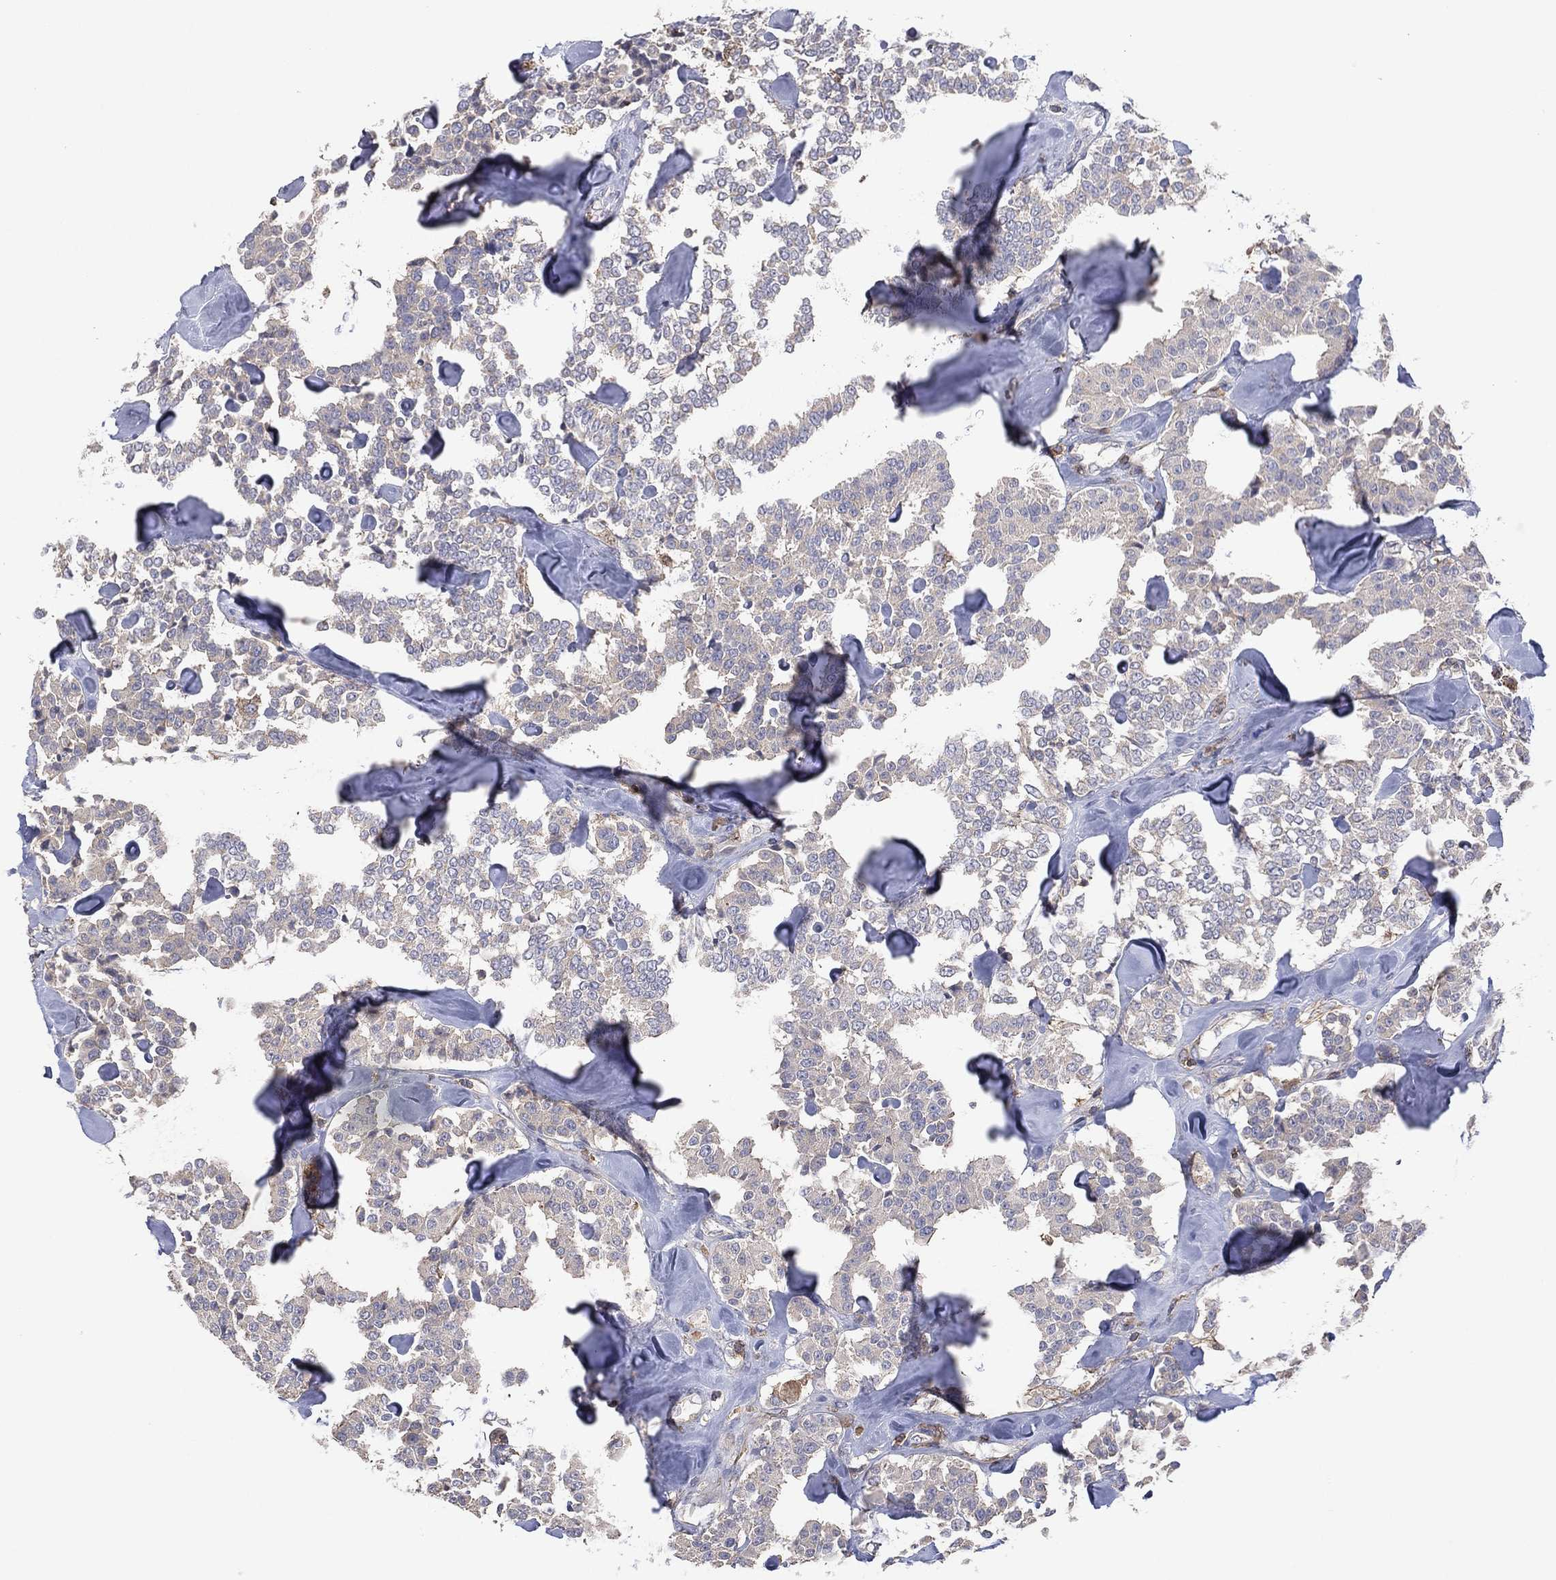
{"staining": {"intensity": "negative", "quantity": "none", "location": "none"}, "tissue": "carcinoid", "cell_type": "Tumor cells", "image_type": "cancer", "snomed": [{"axis": "morphology", "description": "Carcinoid, malignant, NOS"}, {"axis": "topography", "description": "Pancreas"}], "caption": "Tumor cells are negative for brown protein staining in carcinoid (malignant).", "gene": "DOCK8", "patient": {"sex": "male", "age": 41}}